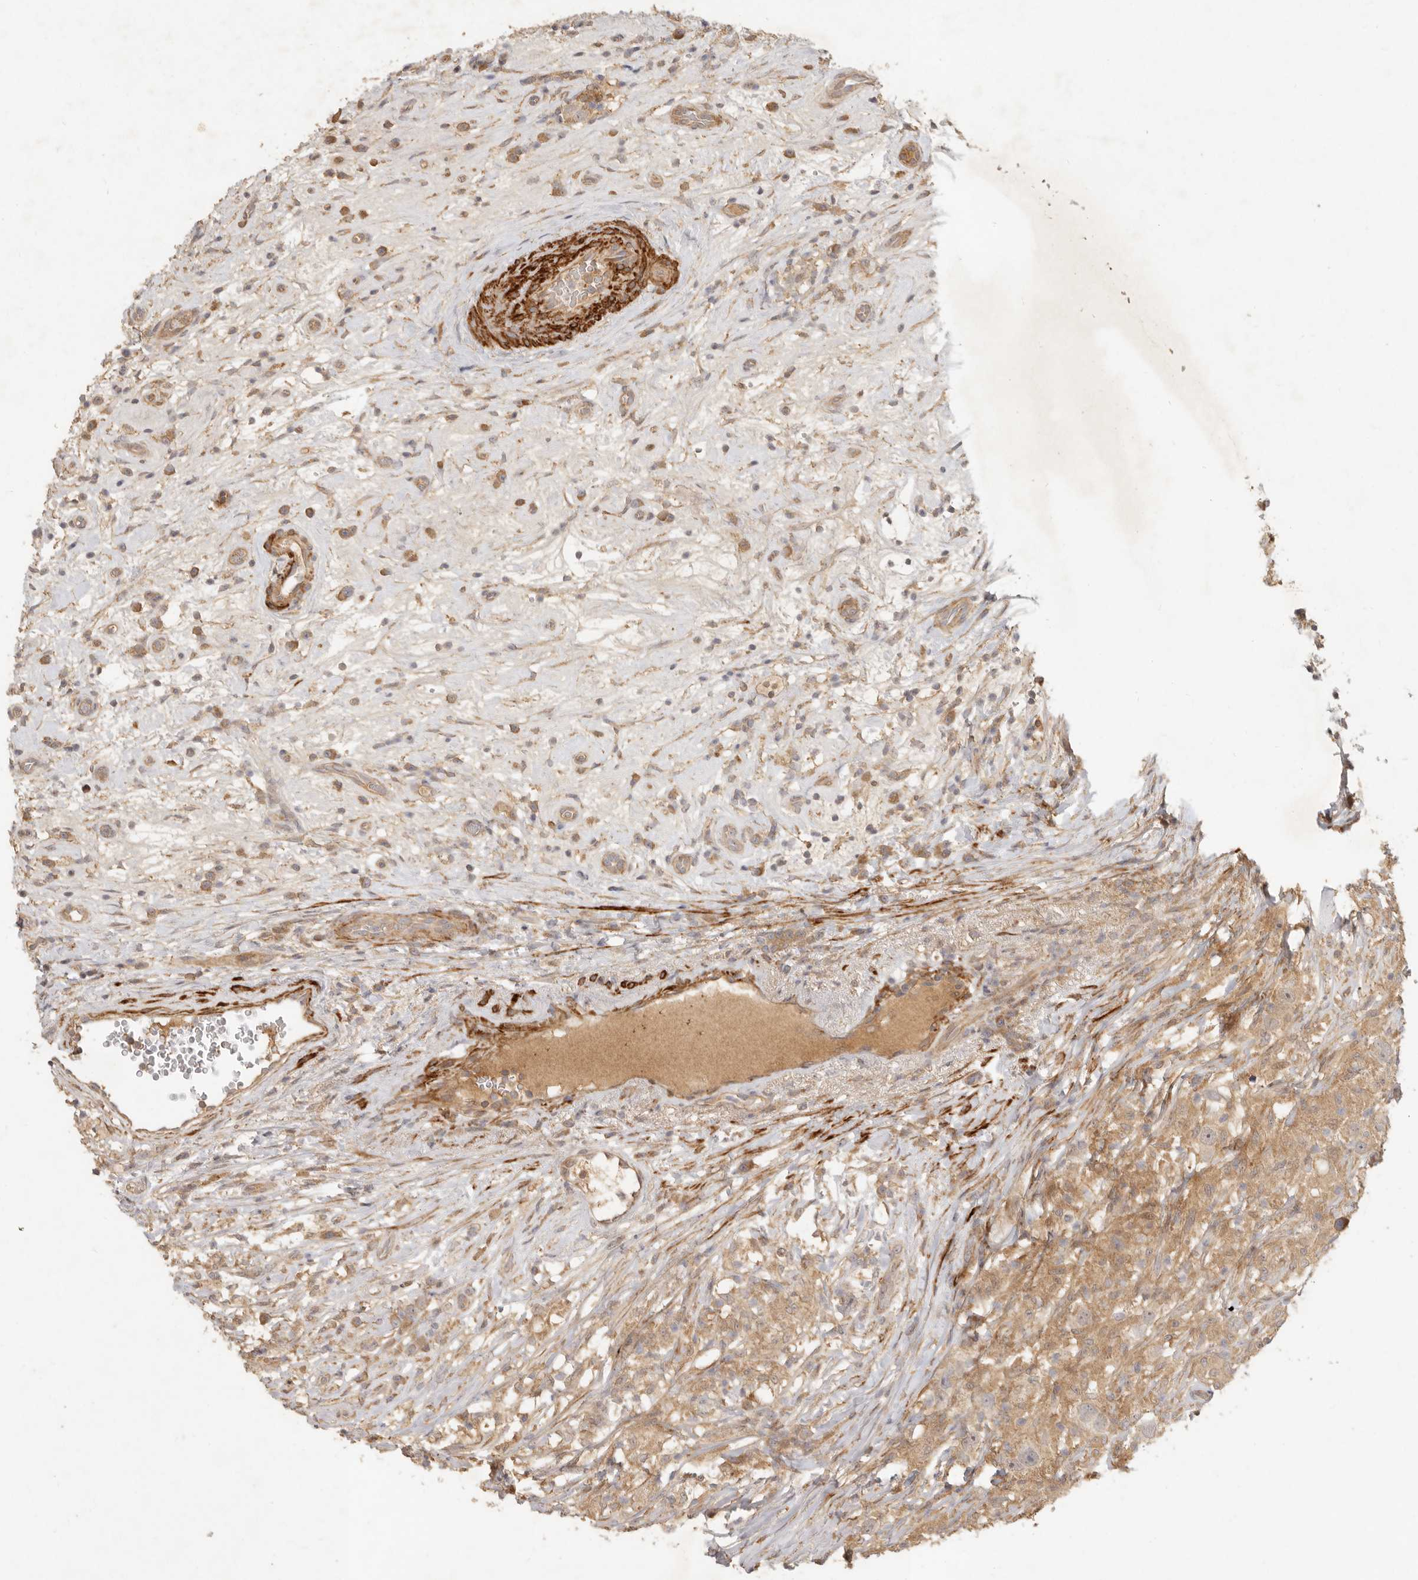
{"staining": {"intensity": "weak", "quantity": ">75%", "location": "cytoplasmic/membranous"}, "tissue": "testis cancer", "cell_type": "Tumor cells", "image_type": "cancer", "snomed": [{"axis": "morphology", "description": "Seminoma, NOS"}, {"axis": "topography", "description": "Testis"}], "caption": "Weak cytoplasmic/membranous protein expression is appreciated in approximately >75% of tumor cells in testis seminoma.", "gene": "VIPR1", "patient": {"sex": "male", "age": 49}}